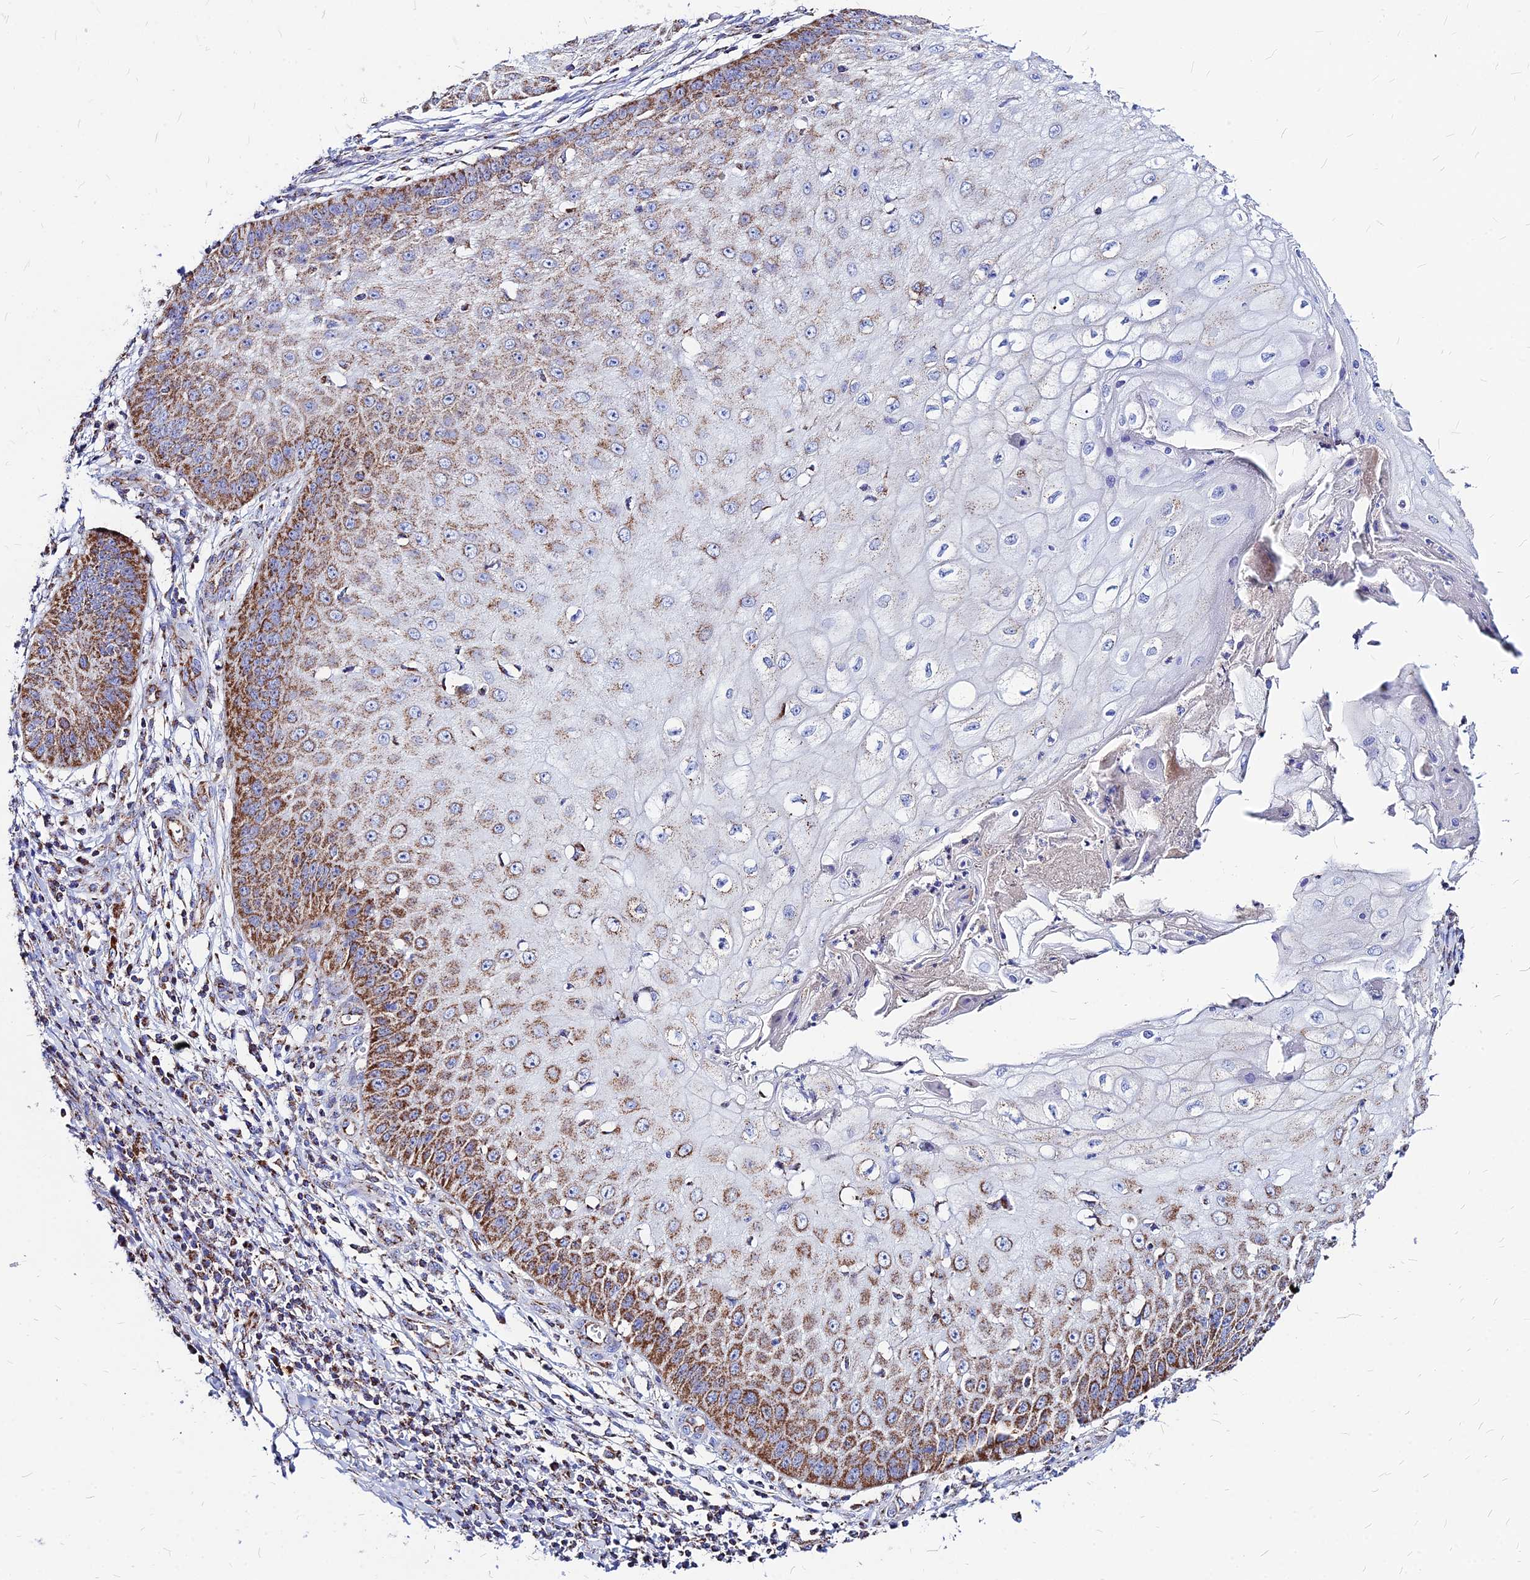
{"staining": {"intensity": "strong", "quantity": ">75%", "location": "cytoplasmic/membranous"}, "tissue": "skin cancer", "cell_type": "Tumor cells", "image_type": "cancer", "snomed": [{"axis": "morphology", "description": "Squamous cell carcinoma, NOS"}, {"axis": "topography", "description": "Skin"}], "caption": "Squamous cell carcinoma (skin) stained for a protein (brown) reveals strong cytoplasmic/membranous positive expression in approximately >75% of tumor cells.", "gene": "DLD", "patient": {"sex": "male", "age": 70}}